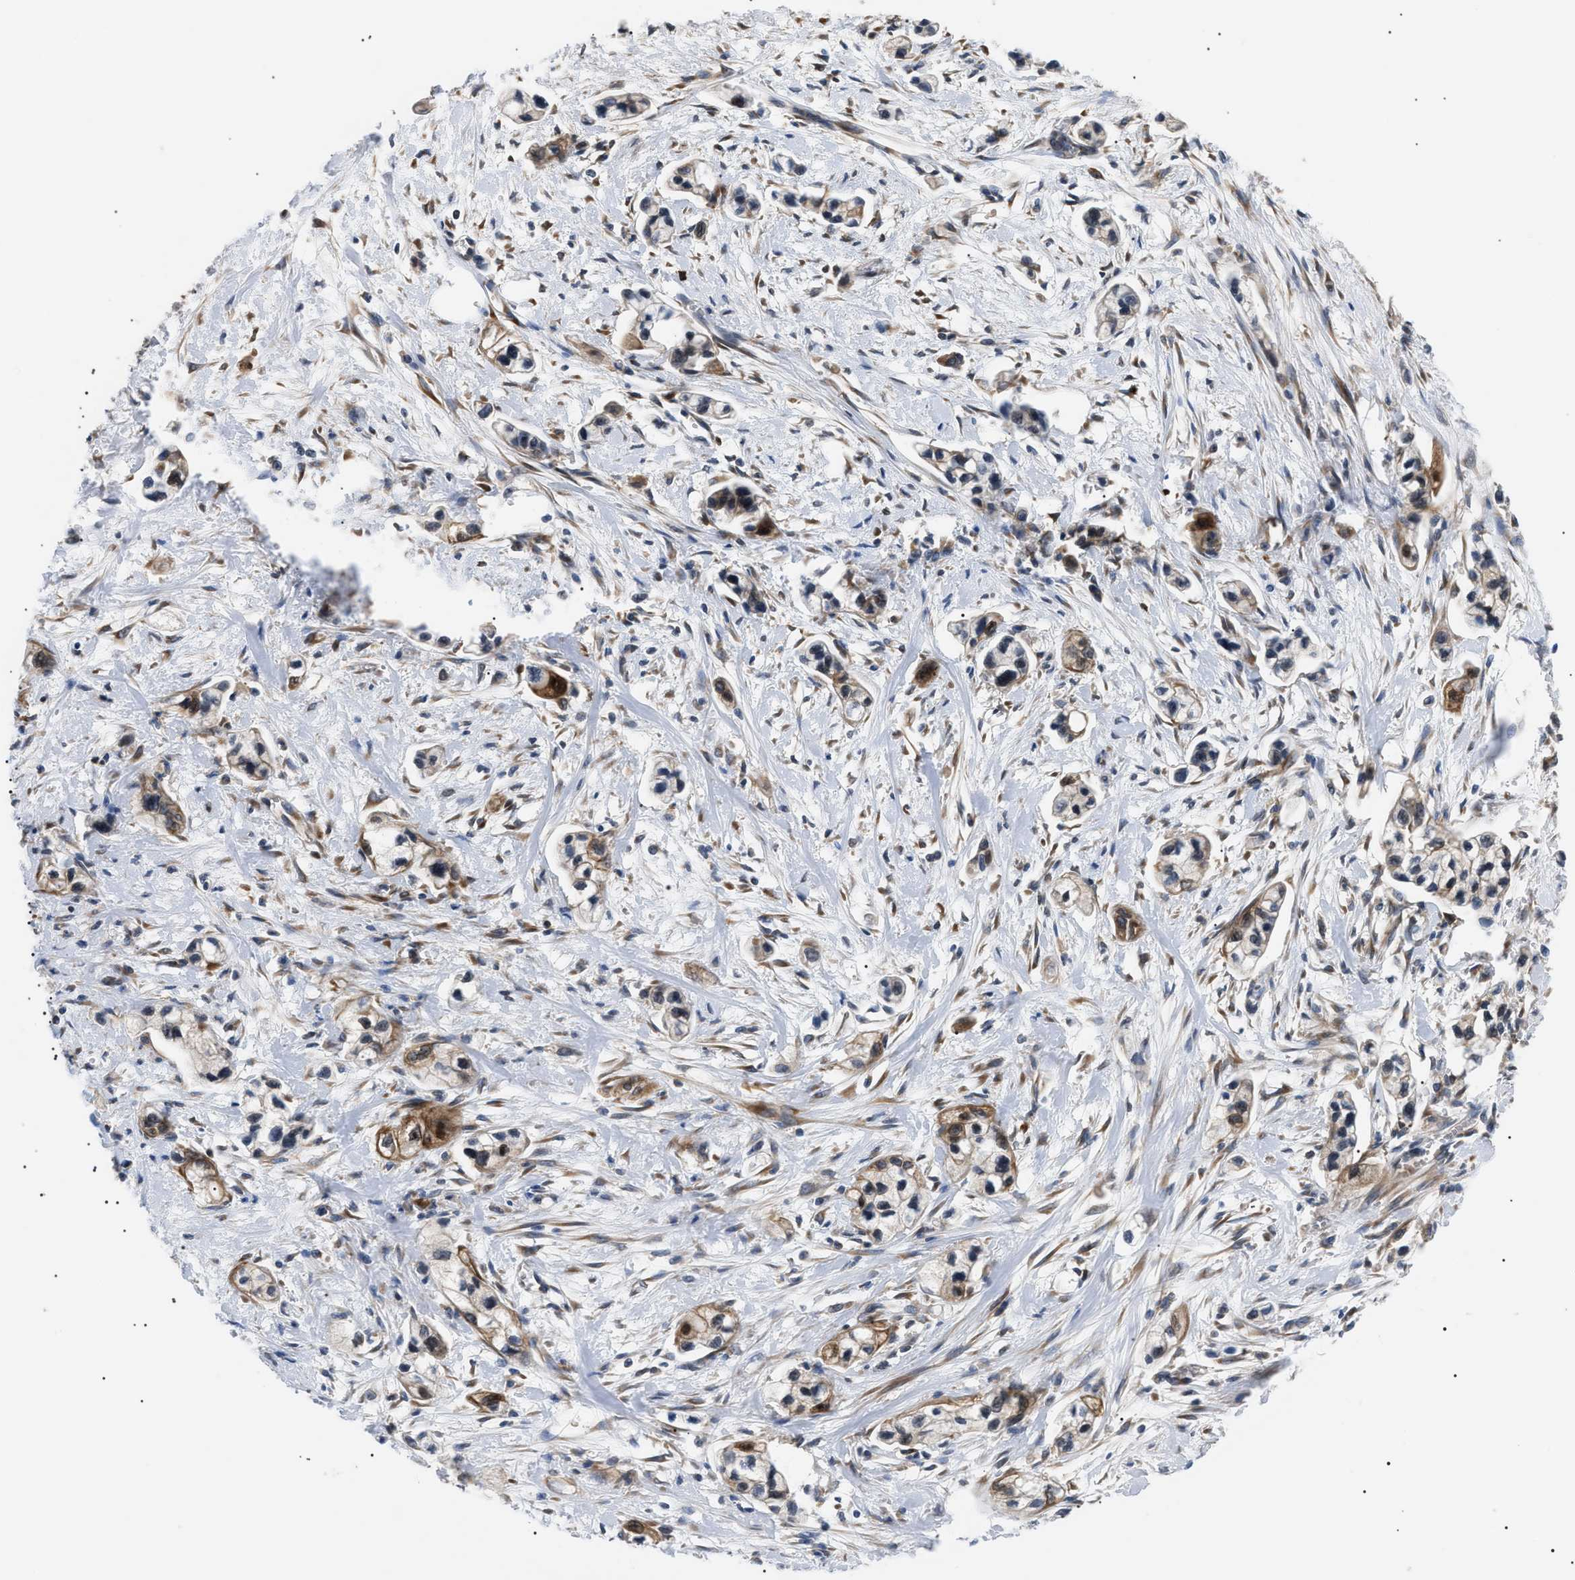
{"staining": {"intensity": "moderate", "quantity": "25%-75%", "location": "cytoplasmic/membranous"}, "tissue": "pancreatic cancer", "cell_type": "Tumor cells", "image_type": "cancer", "snomed": [{"axis": "morphology", "description": "Adenocarcinoma, NOS"}, {"axis": "topography", "description": "Pancreas"}], "caption": "Human pancreatic cancer stained with a brown dye displays moderate cytoplasmic/membranous positive positivity in approximately 25%-75% of tumor cells.", "gene": "DERL1", "patient": {"sex": "male", "age": 74}}